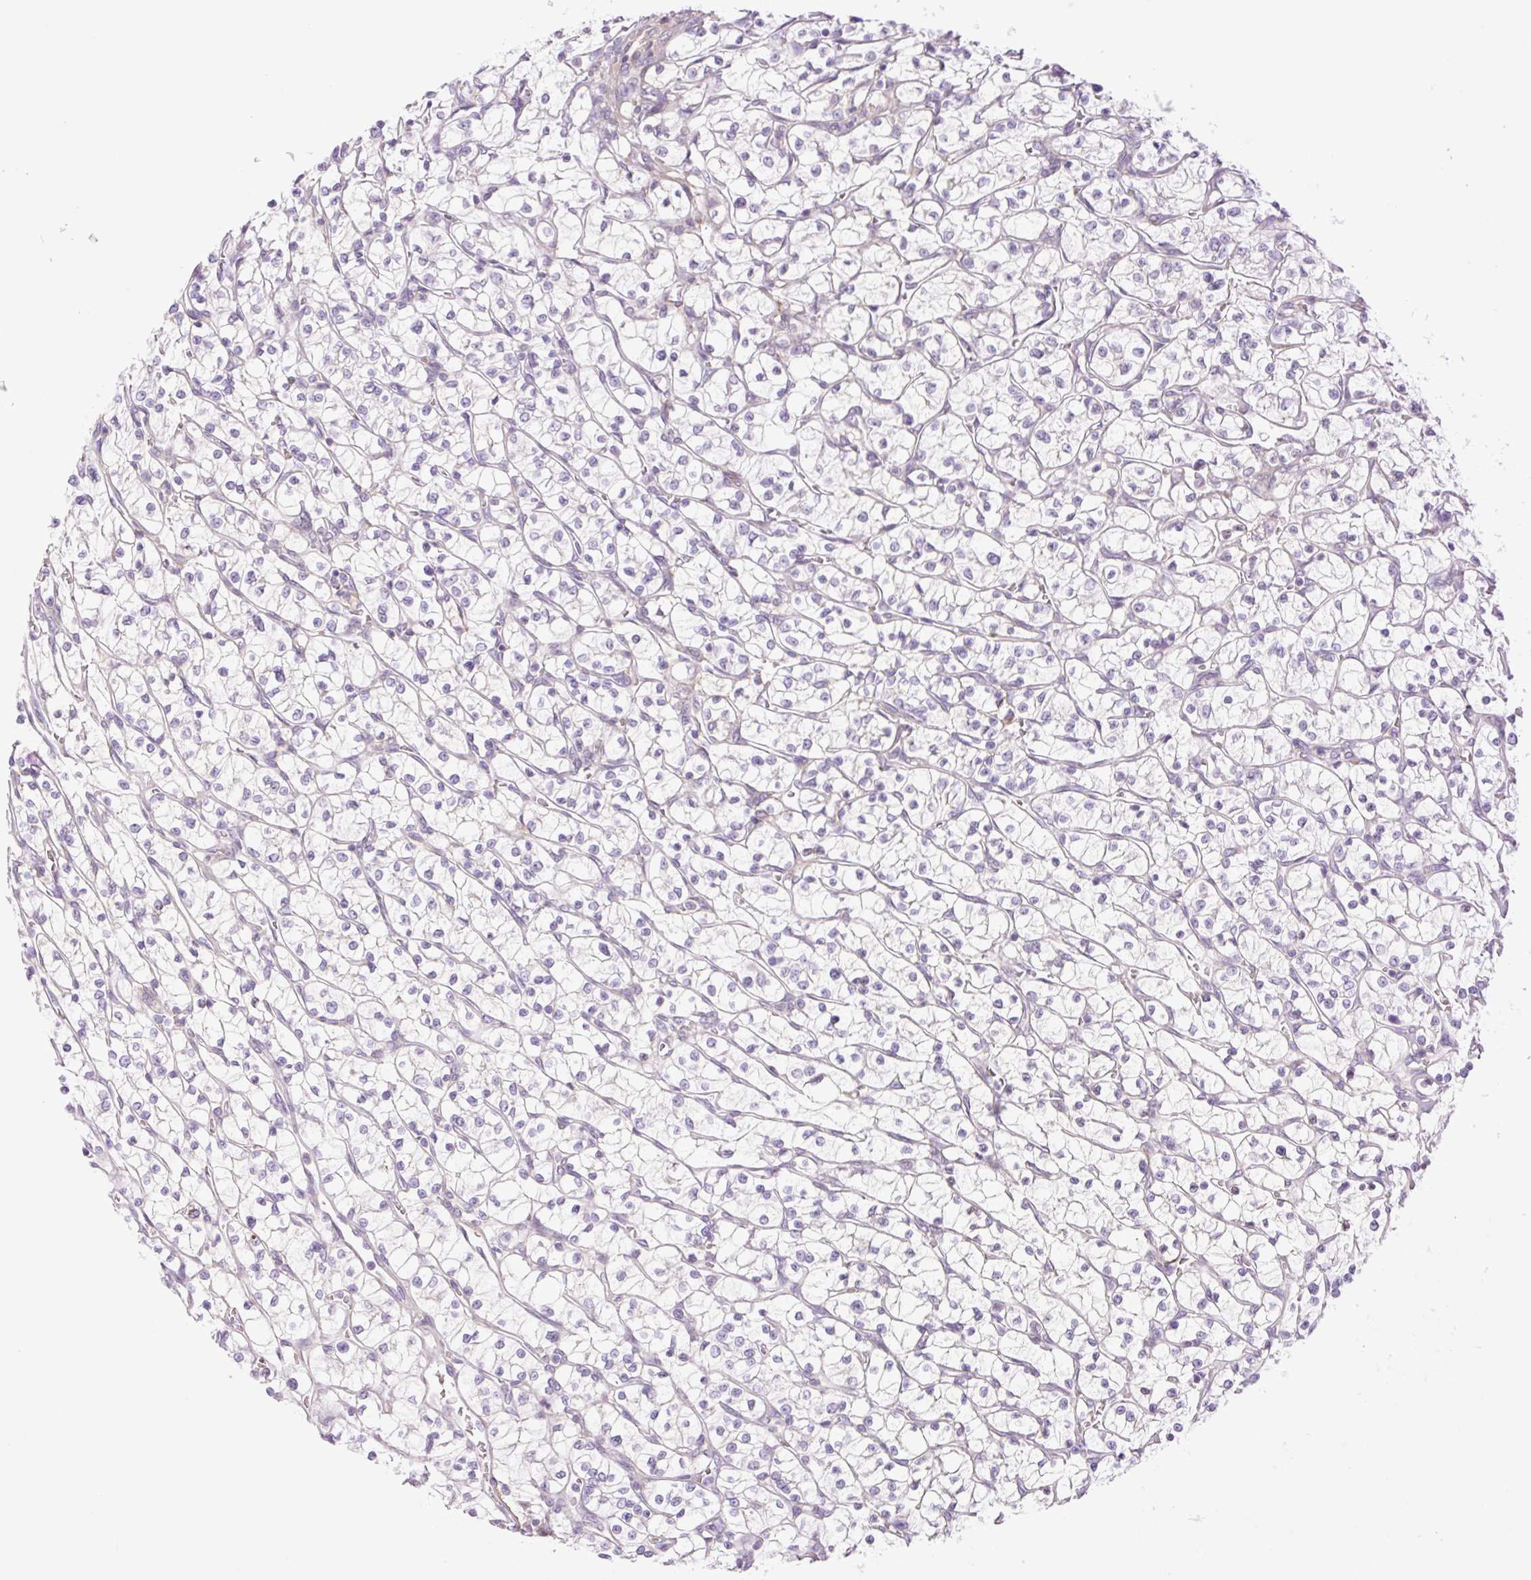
{"staining": {"intensity": "negative", "quantity": "none", "location": "none"}, "tissue": "renal cancer", "cell_type": "Tumor cells", "image_type": "cancer", "snomed": [{"axis": "morphology", "description": "Adenocarcinoma, NOS"}, {"axis": "topography", "description": "Kidney"}], "caption": "Tumor cells show no significant protein staining in renal cancer.", "gene": "COL5A1", "patient": {"sex": "female", "age": 64}}